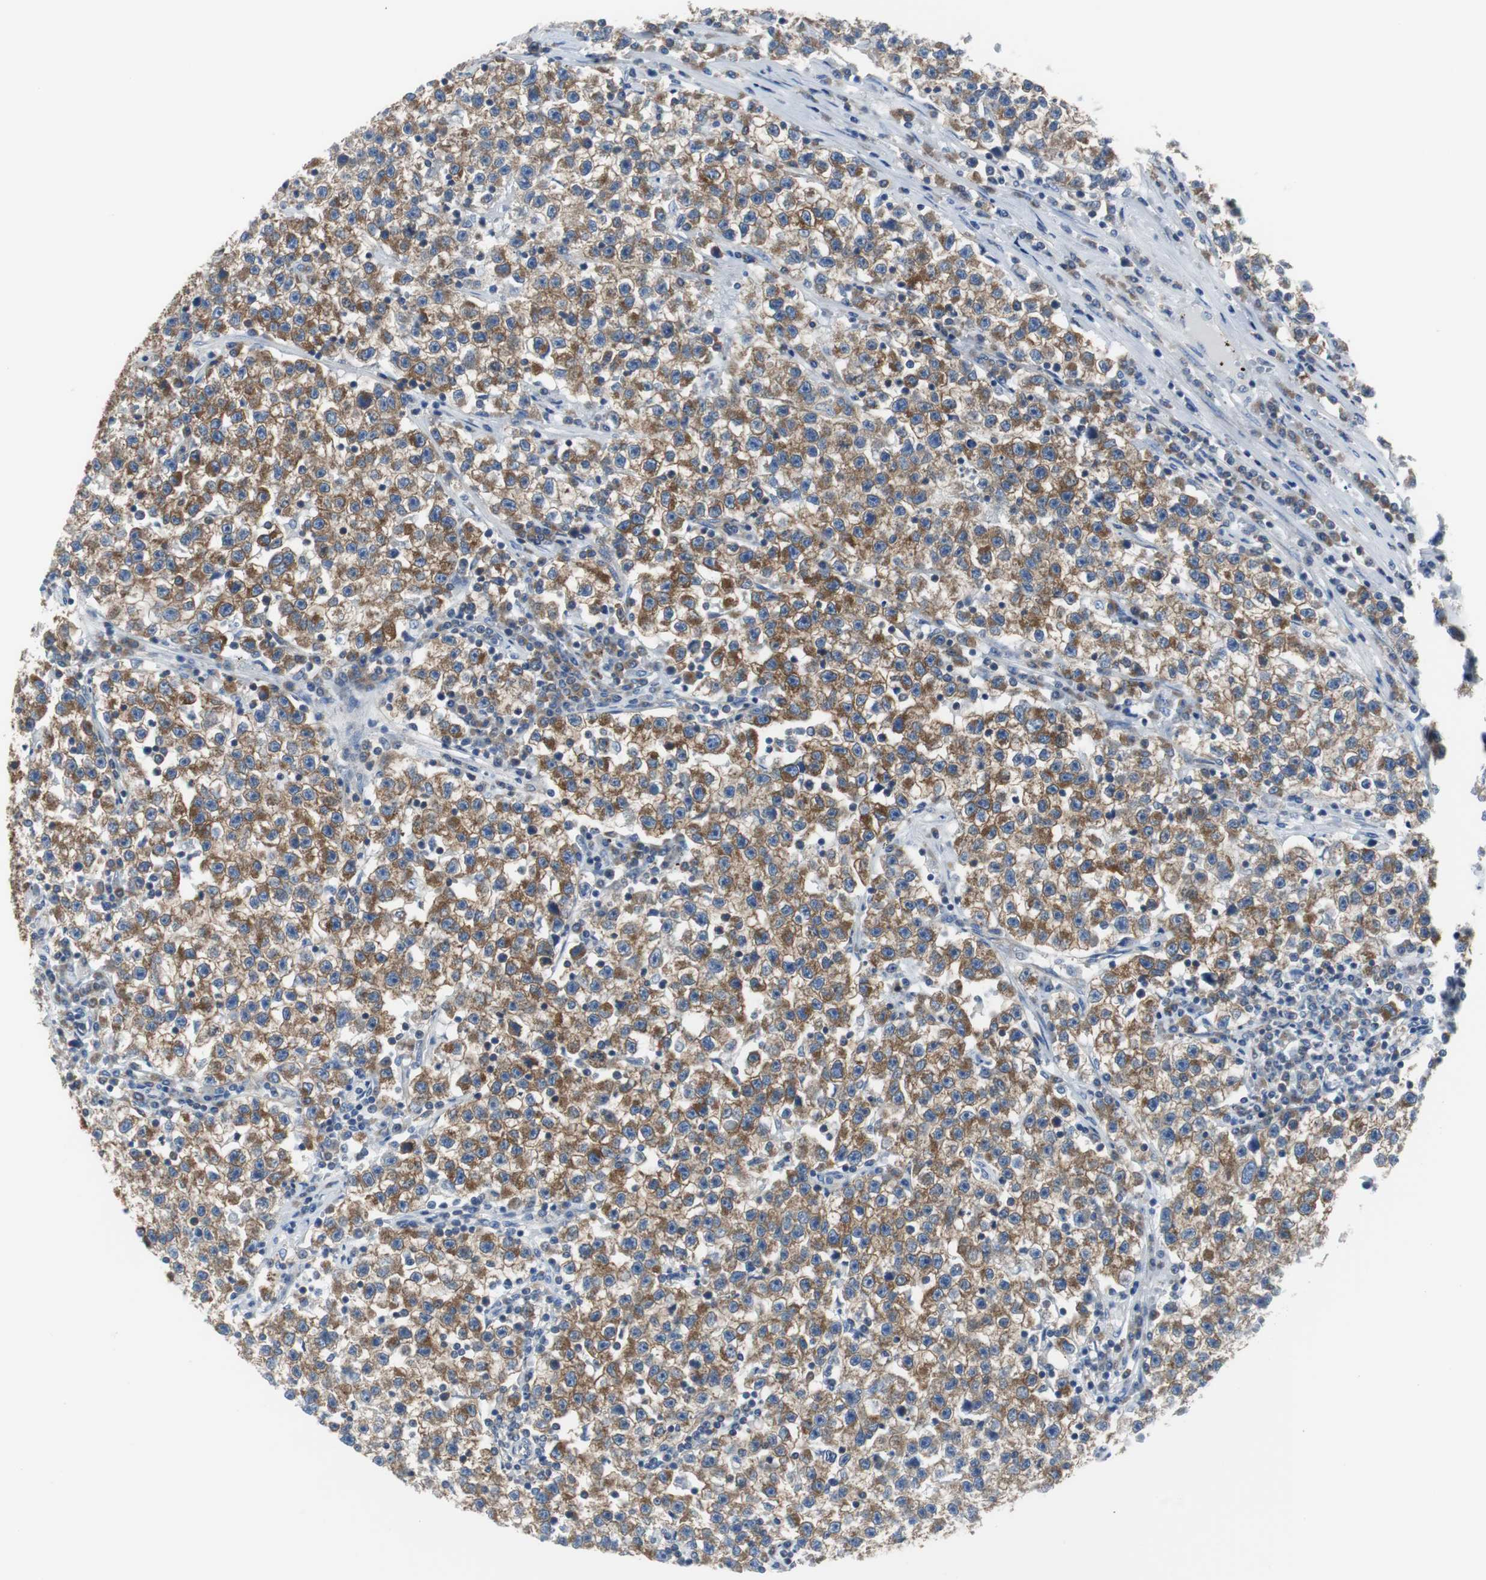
{"staining": {"intensity": "moderate", "quantity": ">75%", "location": "cytoplasmic/membranous"}, "tissue": "testis cancer", "cell_type": "Tumor cells", "image_type": "cancer", "snomed": [{"axis": "morphology", "description": "Seminoma, NOS"}, {"axis": "topography", "description": "Testis"}], "caption": "The image displays a brown stain indicating the presence of a protein in the cytoplasmic/membranous of tumor cells in testis cancer. (brown staining indicates protein expression, while blue staining denotes nuclei).", "gene": "BRAF", "patient": {"sex": "male", "age": 22}}